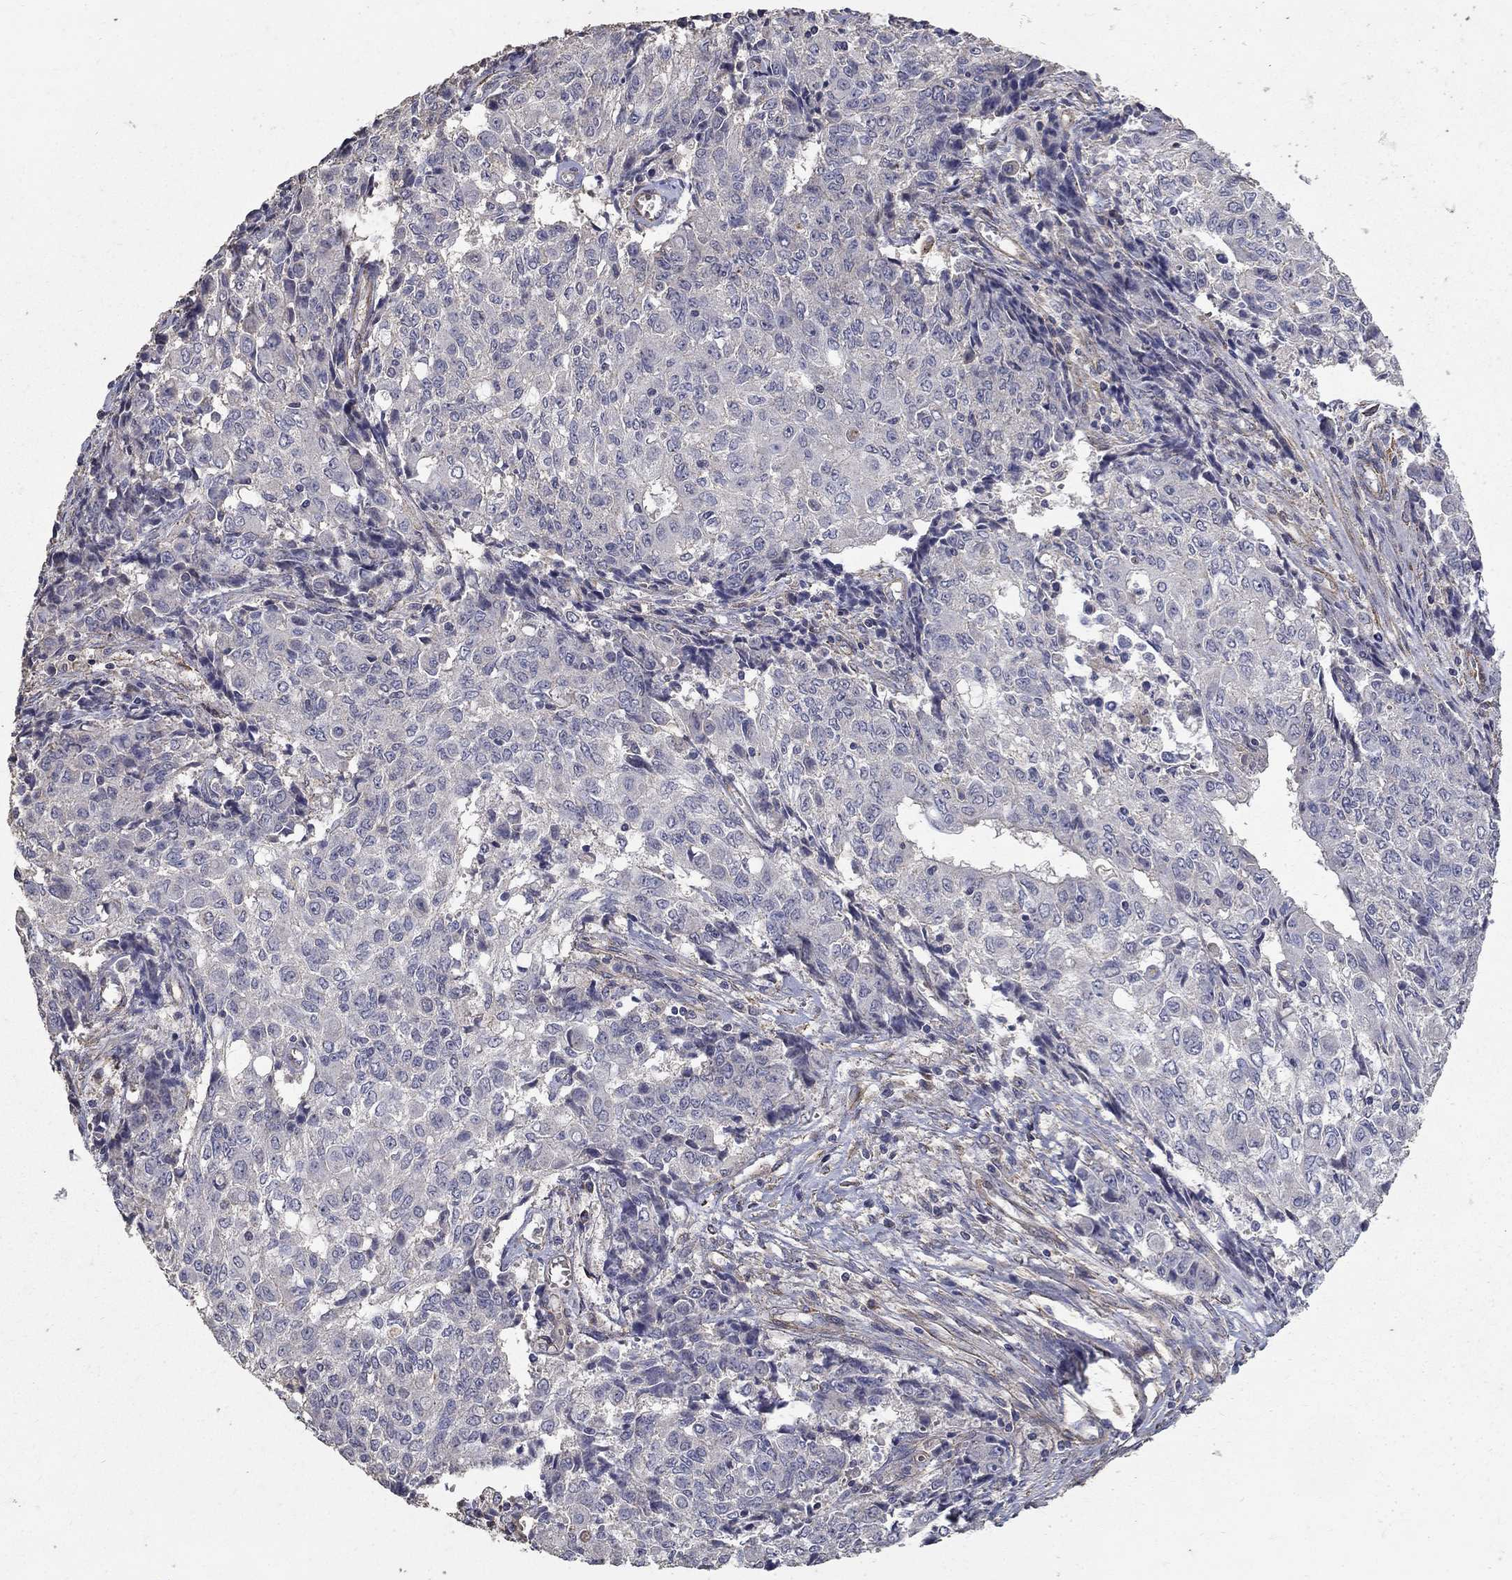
{"staining": {"intensity": "negative", "quantity": "none", "location": "none"}, "tissue": "ovarian cancer", "cell_type": "Tumor cells", "image_type": "cancer", "snomed": [{"axis": "morphology", "description": "Carcinoma, endometroid"}, {"axis": "topography", "description": "Ovary"}], "caption": "Micrograph shows no significant protein staining in tumor cells of ovarian endometroid carcinoma.", "gene": "MPP2", "patient": {"sex": "female", "age": 42}}